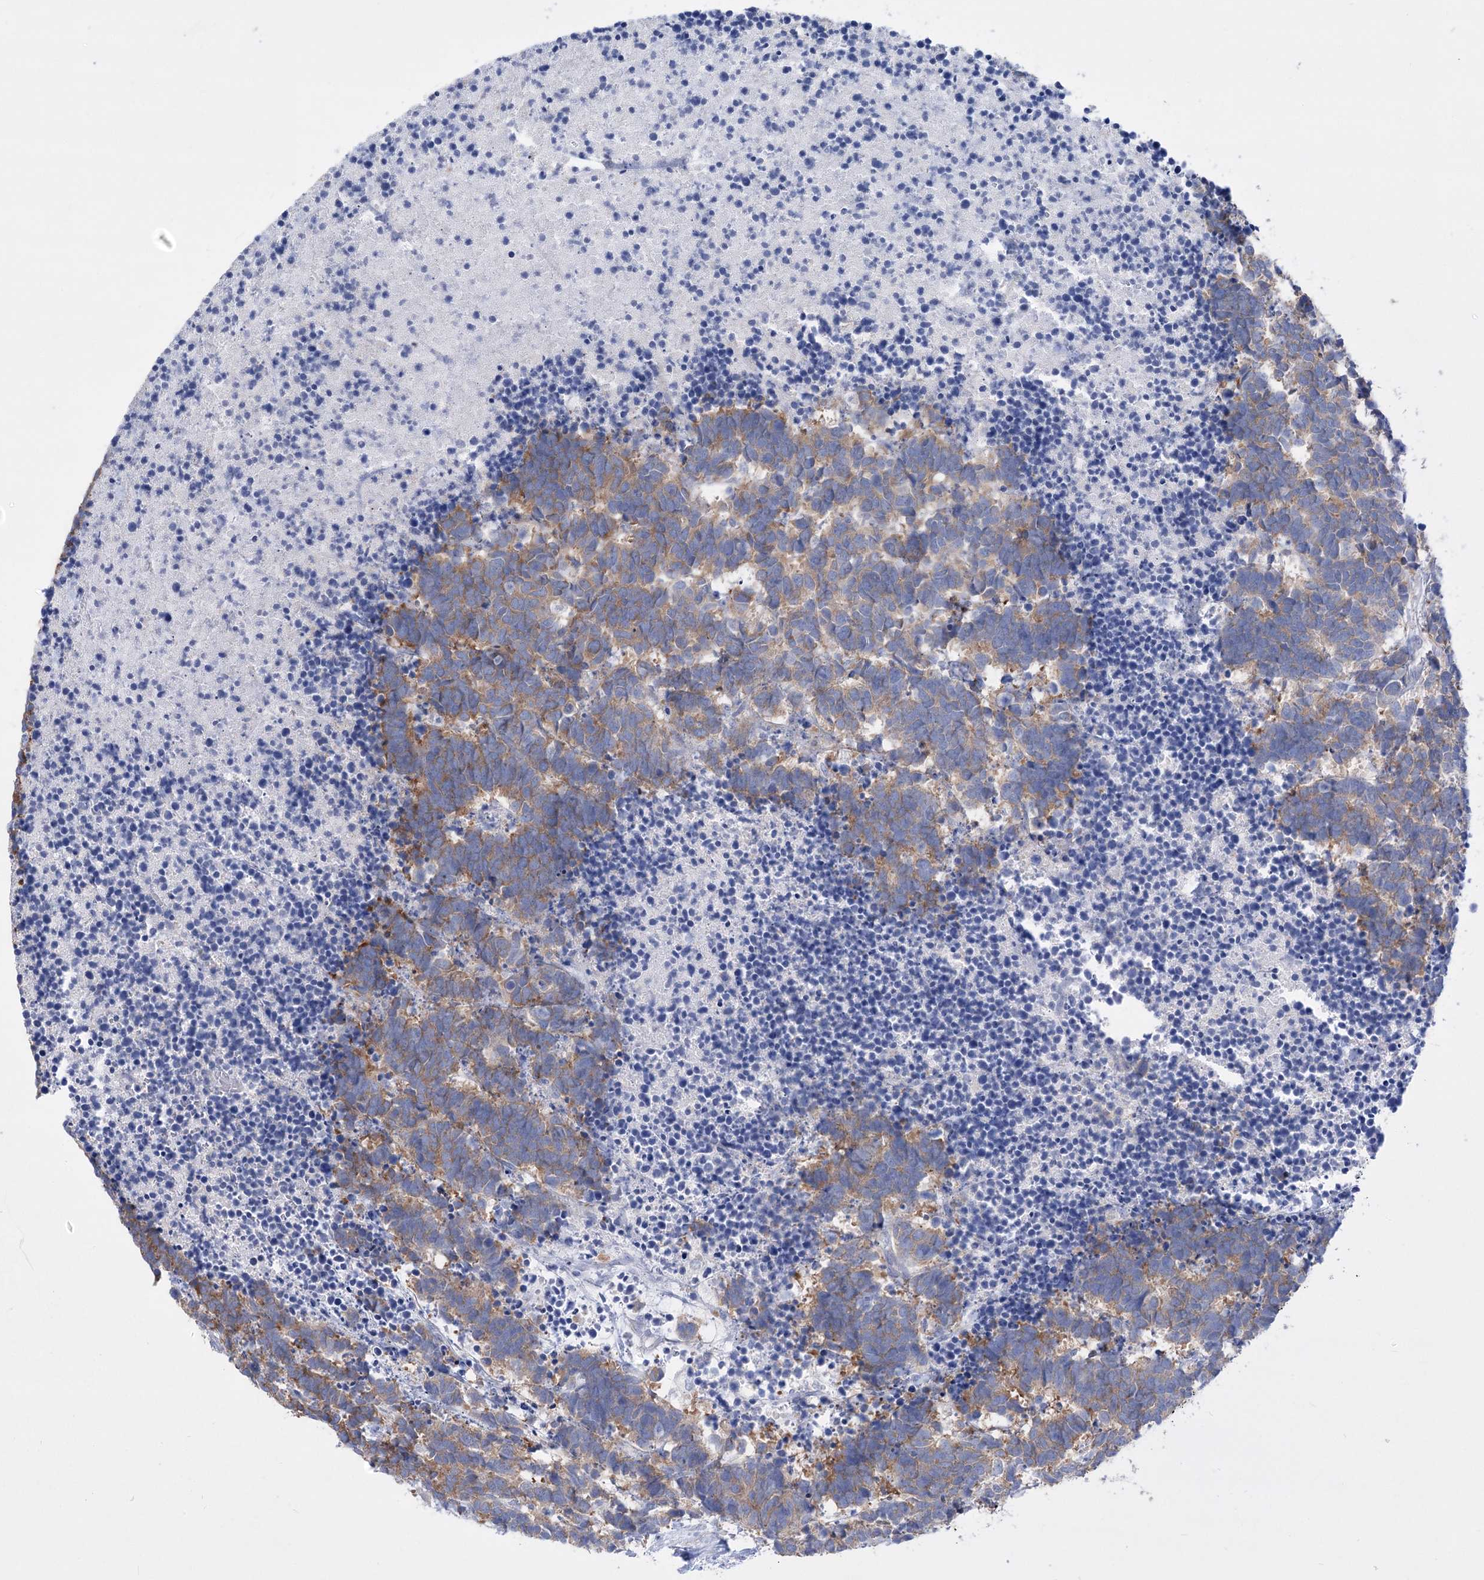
{"staining": {"intensity": "moderate", "quantity": ">75%", "location": "cytoplasmic/membranous"}, "tissue": "carcinoid", "cell_type": "Tumor cells", "image_type": "cancer", "snomed": [{"axis": "morphology", "description": "Carcinoma, NOS"}, {"axis": "morphology", "description": "Carcinoid, malignant, NOS"}, {"axis": "topography", "description": "Urinary bladder"}], "caption": "A medium amount of moderate cytoplasmic/membranous expression is appreciated in about >75% of tumor cells in carcinoid tissue. Using DAB (3,3'-diaminobenzidine) (brown) and hematoxylin (blue) stains, captured at high magnification using brightfield microscopy.", "gene": "LRRC34", "patient": {"sex": "male", "age": 57}}